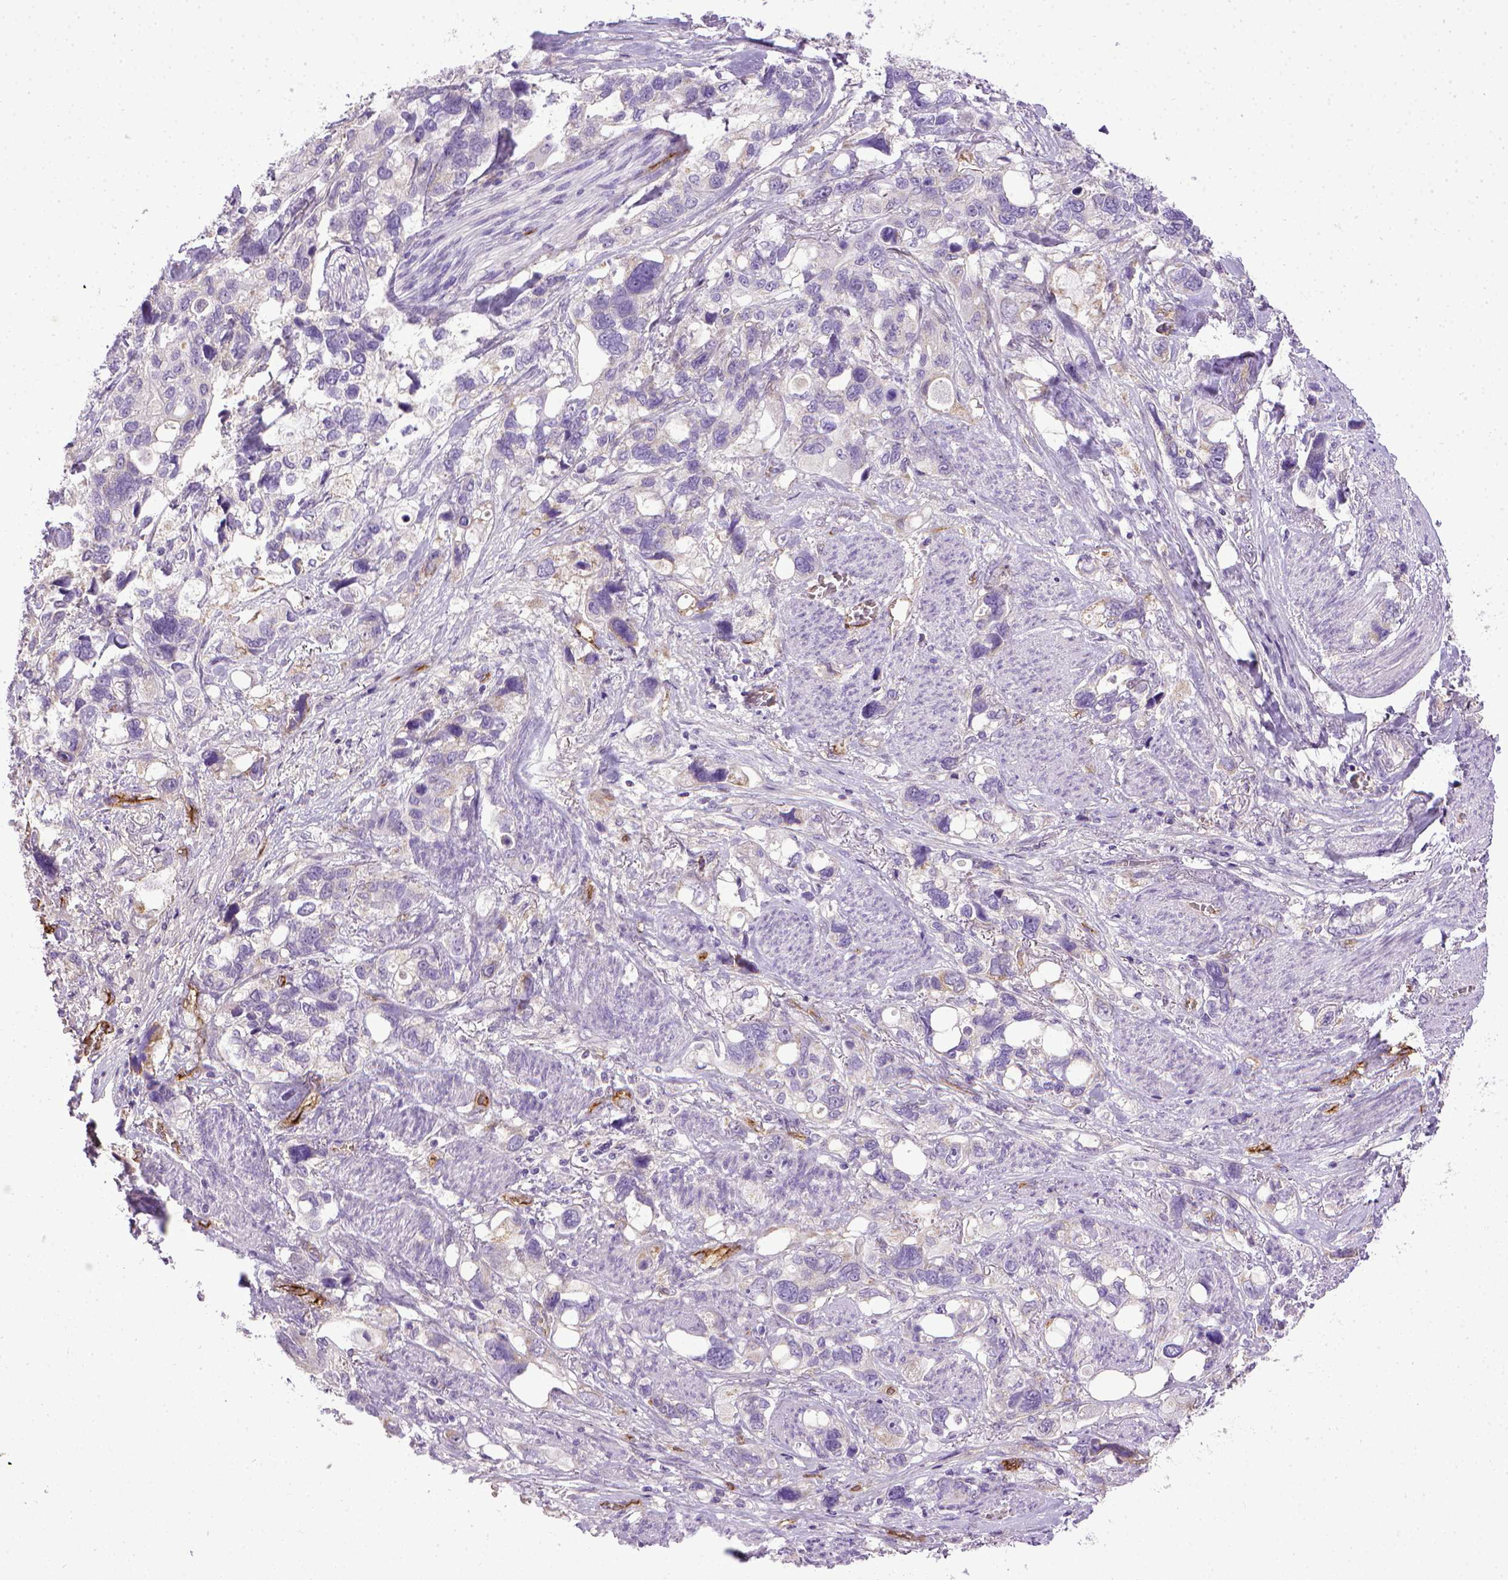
{"staining": {"intensity": "negative", "quantity": "none", "location": "none"}, "tissue": "stomach cancer", "cell_type": "Tumor cells", "image_type": "cancer", "snomed": [{"axis": "morphology", "description": "Adenocarcinoma, NOS"}, {"axis": "topography", "description": "Stomach, upper"}], "caption": "High magnification brightfield microscopy of stomach adenocarcinoma stained with DAB (3,3'-diaminobenzidine) (brown) and counterstained with hematoxylin (blue): tumor cells show no significant staining.", "gene": "ENG", "patient": {"sex": "female", "age": 81}}